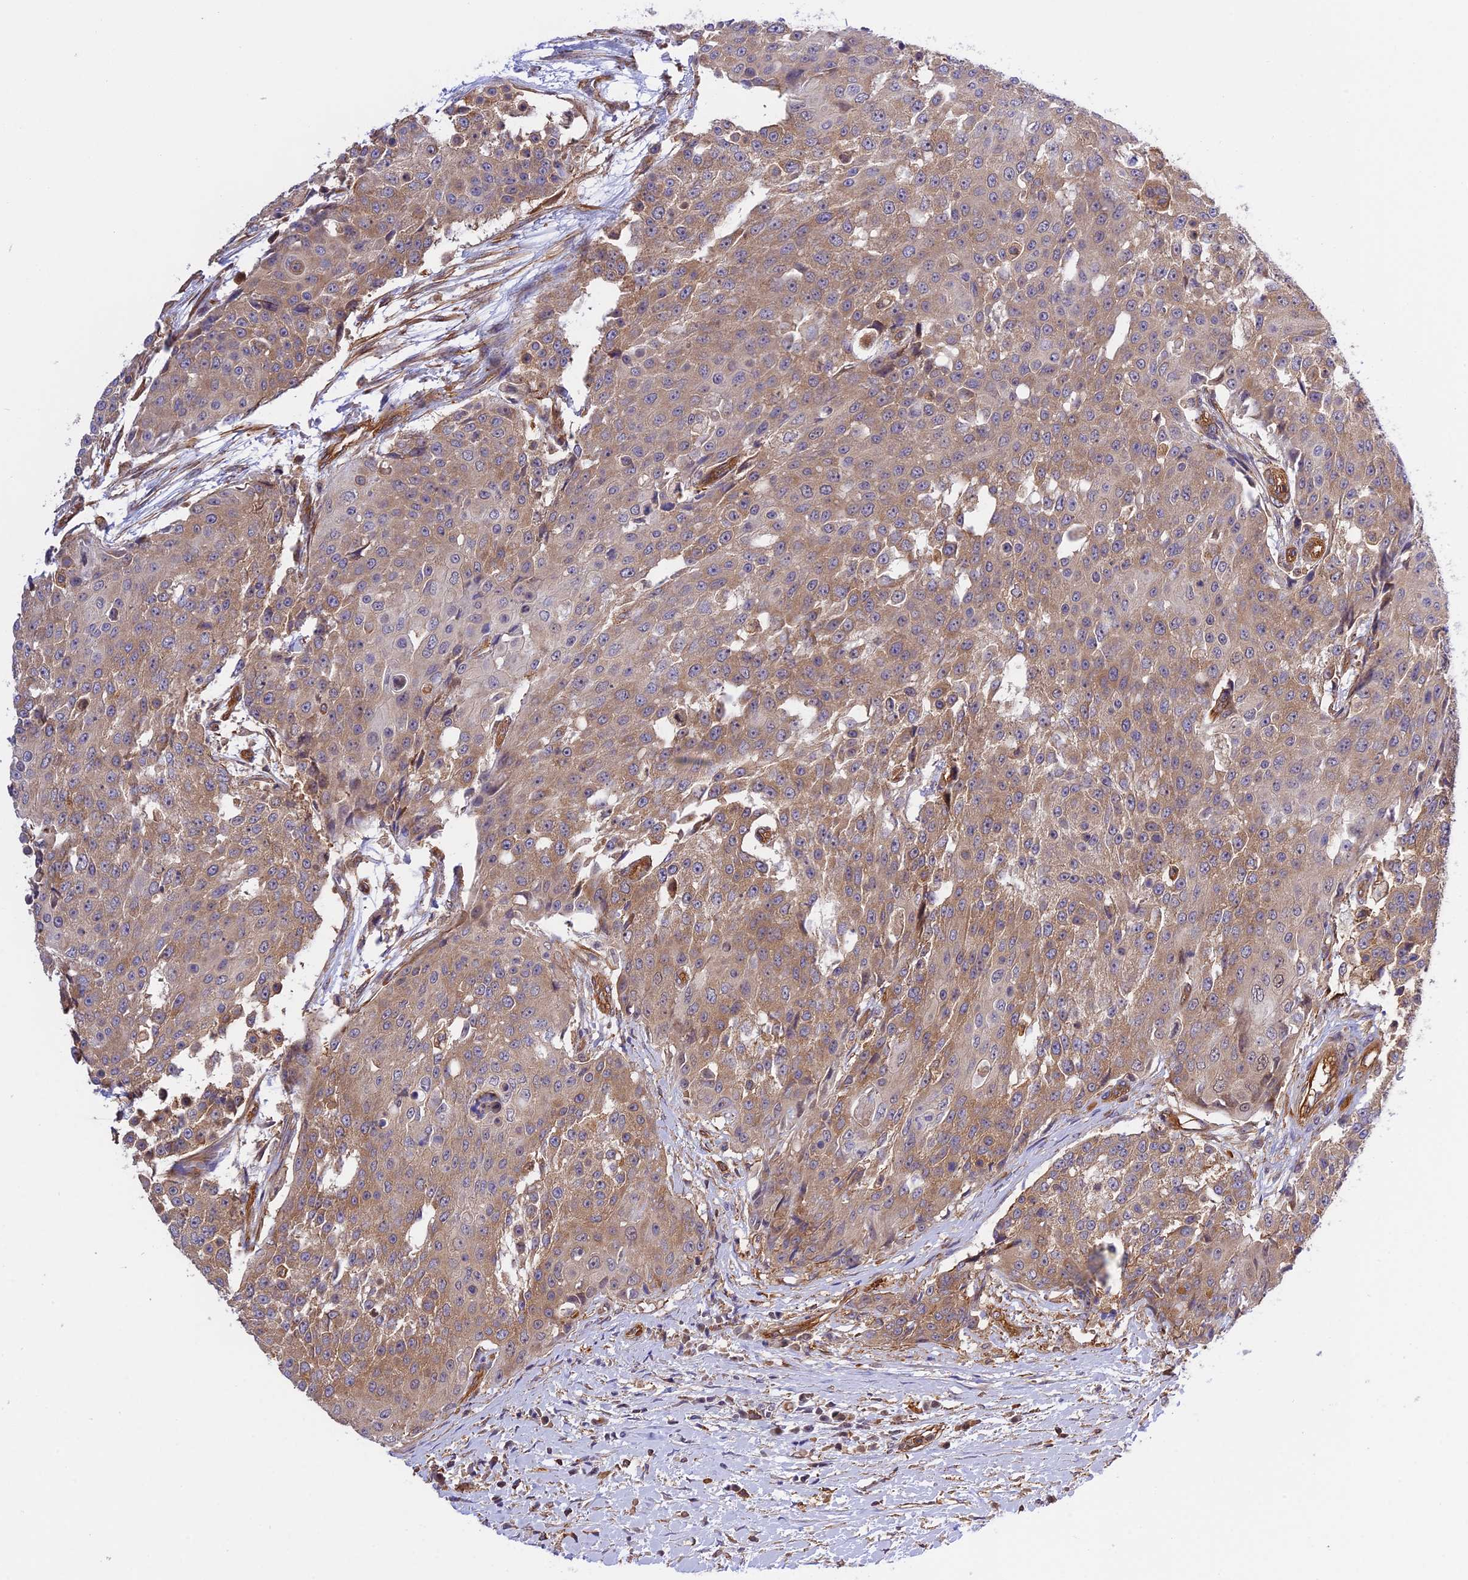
{"staining": {"intensity": "moderate", "quantity": "25%-75%", "location": "cytoplasmic/membranous"}, "tissue": "urothelial cancer", "cell_type": "Tumor cells", "image_type": "cancer", "snomed": [{"axis": "morphology", "description": "Urothelial carcinoma, High grade"}, {"axis": "topography", "description": "Urinary bladder"}], "caption": "Protein staining exhibits moderate cytoplasmic/membranous staining in about 25%-75% of tumor cells in urothelial carcinoma (high-grade).", "gene": "C5orf22", "patient": {"sex": "female", "age": 63}}